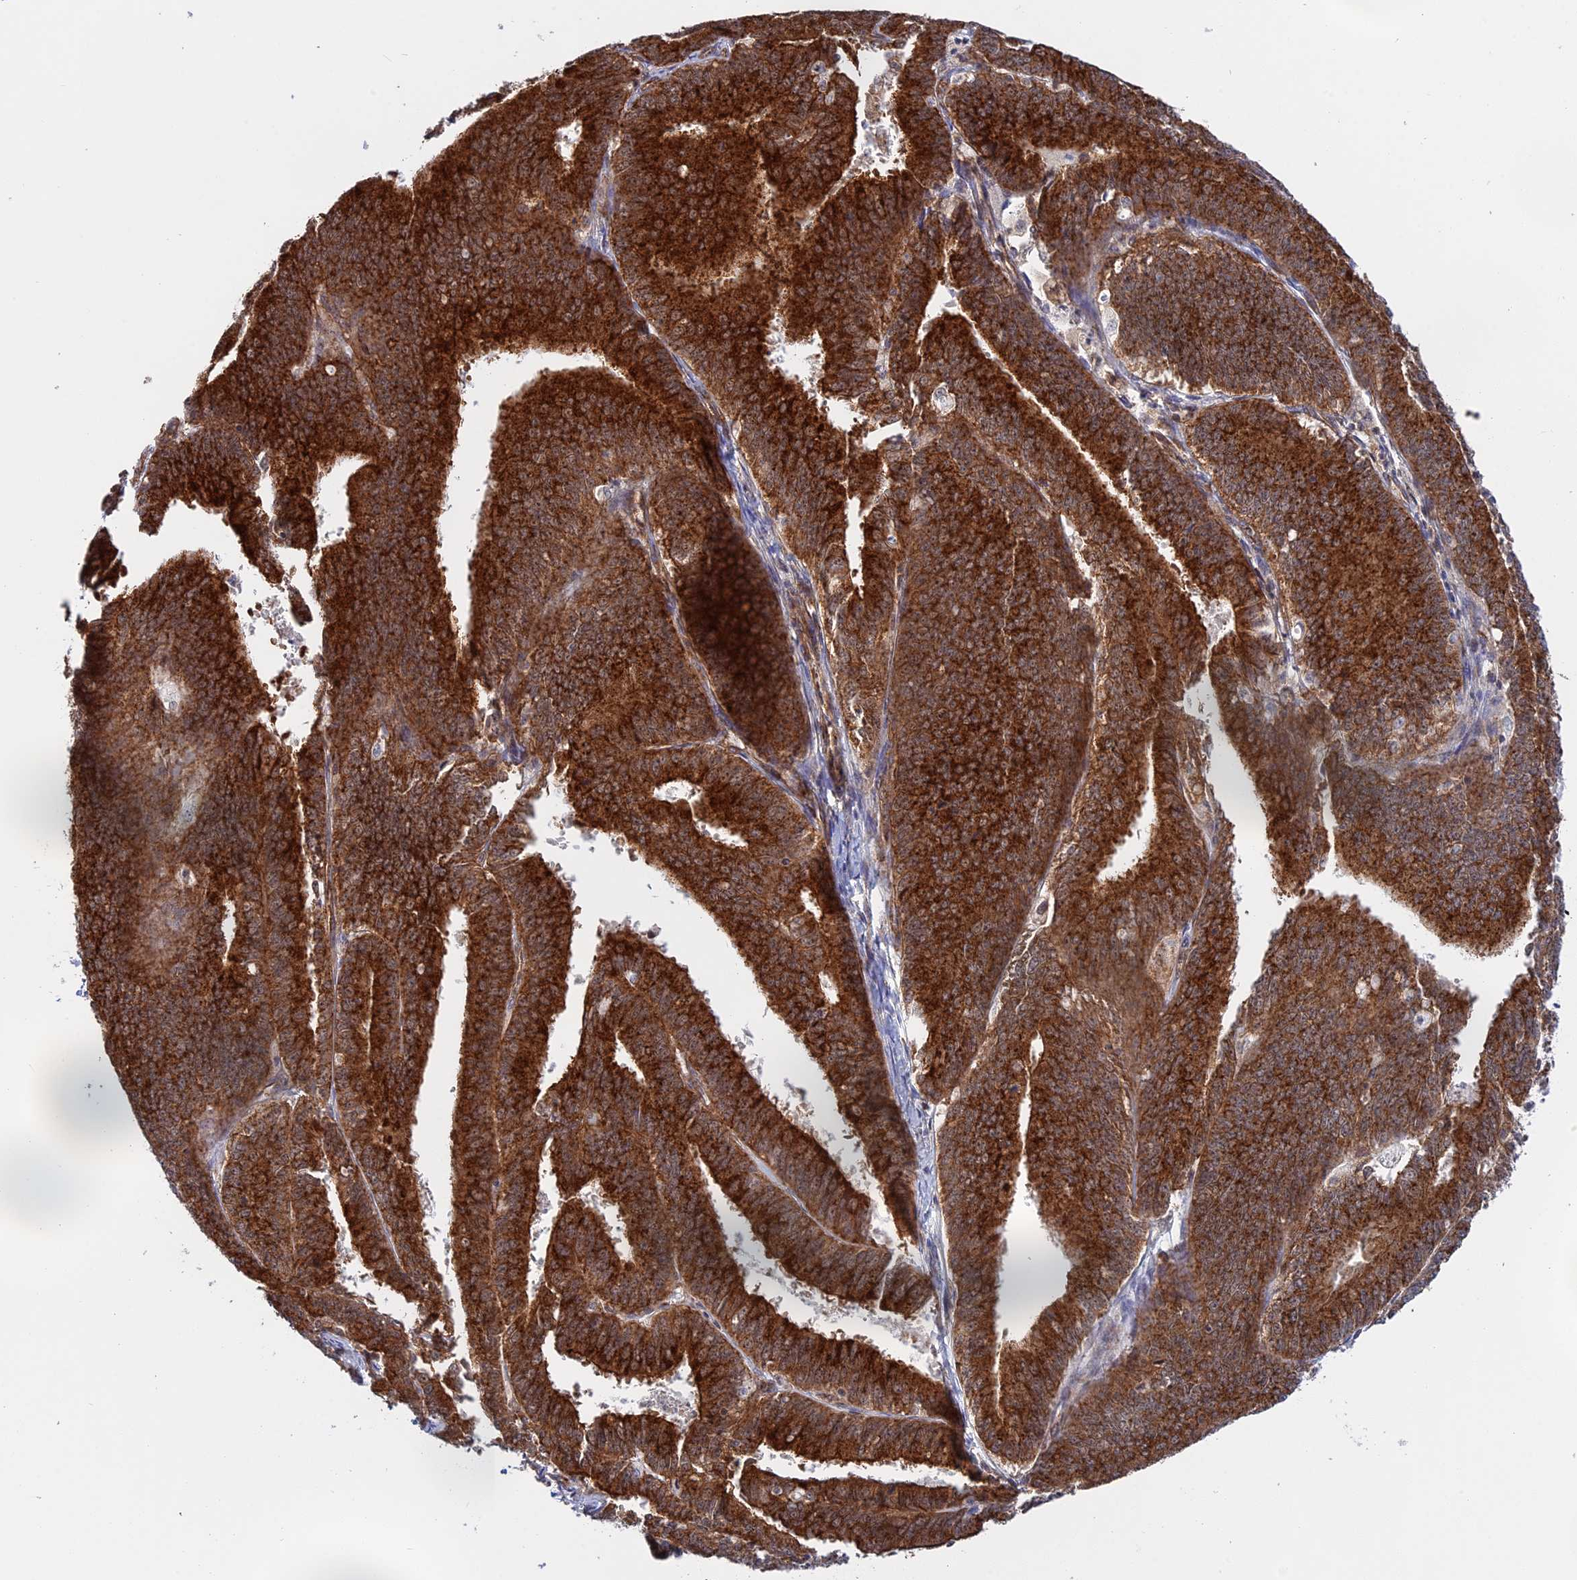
{"staining": {"intensity": "strong", "quantity": ">75%", "location": "cytoplasmic/membranous"}, "tissue": "endometrial cancer", "cell_type": "Tumor cells", "image_type": "cancer", "snomed": [{"axis": "morphology", "description": "Adenocarcinoma, NOS"}, {"axis": "topography", "description": "Endometrium"}], "caption": "Immunohistochemistry (IHC) (DAB) staining of endometrial cancer (adenocarcinoma) exhibits strong cytoplasmic/membranous protein positivity in approximately >75% of tumor cells.", "gene": "CLINT1", "patient": {"sex": "female", "age": 73}}